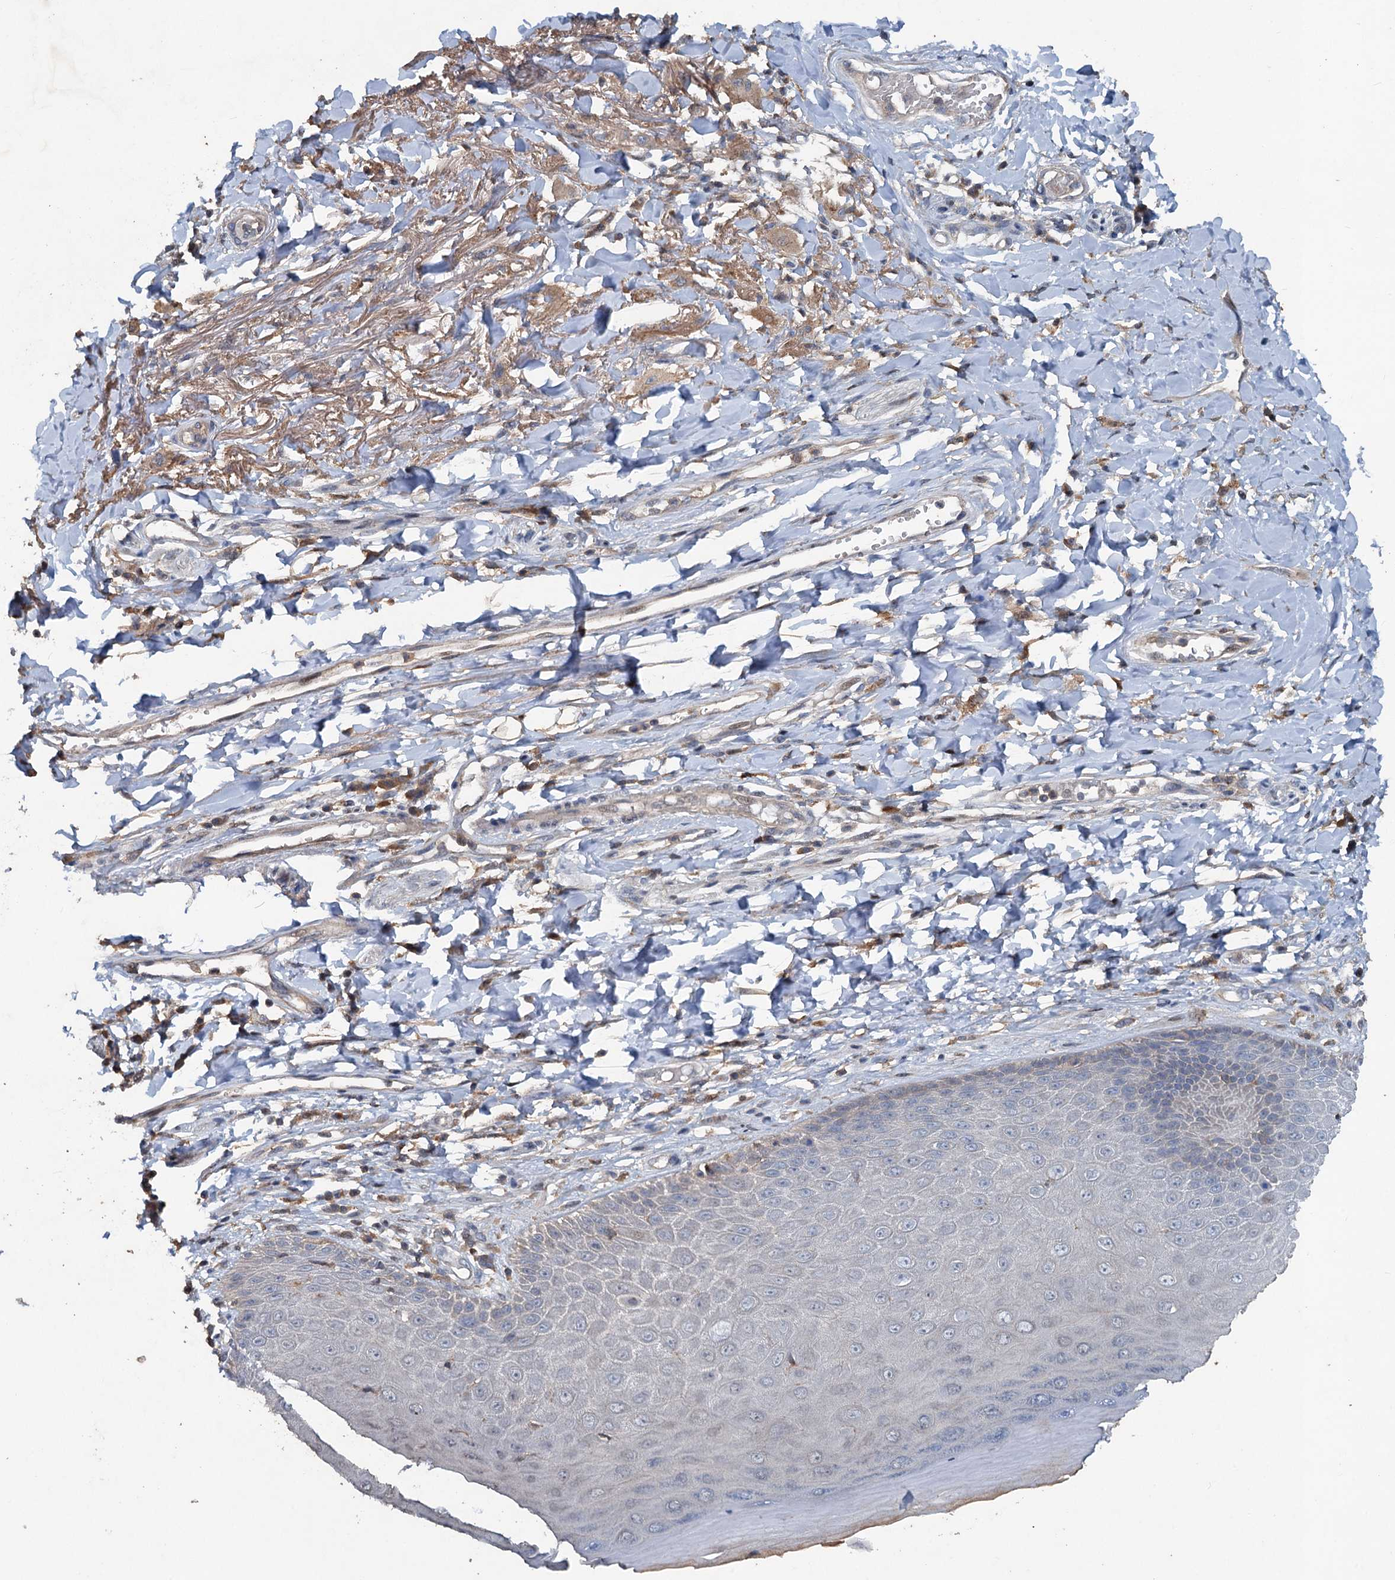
{"staining": {"intensity": "moderate", "quantity": "25%-75%", "location": "nuclear"}, "tissue": "skin", "cell_type": "Epidermal cells", "image_type": "normal", "snomed": [{"axis": "morphology", "description": "Normal tissue, NOS"}, {"axis": "topography", "description": "Anal"}], "caption": "Epidermal cells demonstrate medium levels of moderate nuclear expression in approximately 25%-75% of cells in unremarkable human skin. The staining is performed using DAB brown chromogen to label protein expression. The nuclei are counter-stained blue using hematoxylin.", "gene": "TAPBPL", "patient": {"sex": "male", "age": 78}}